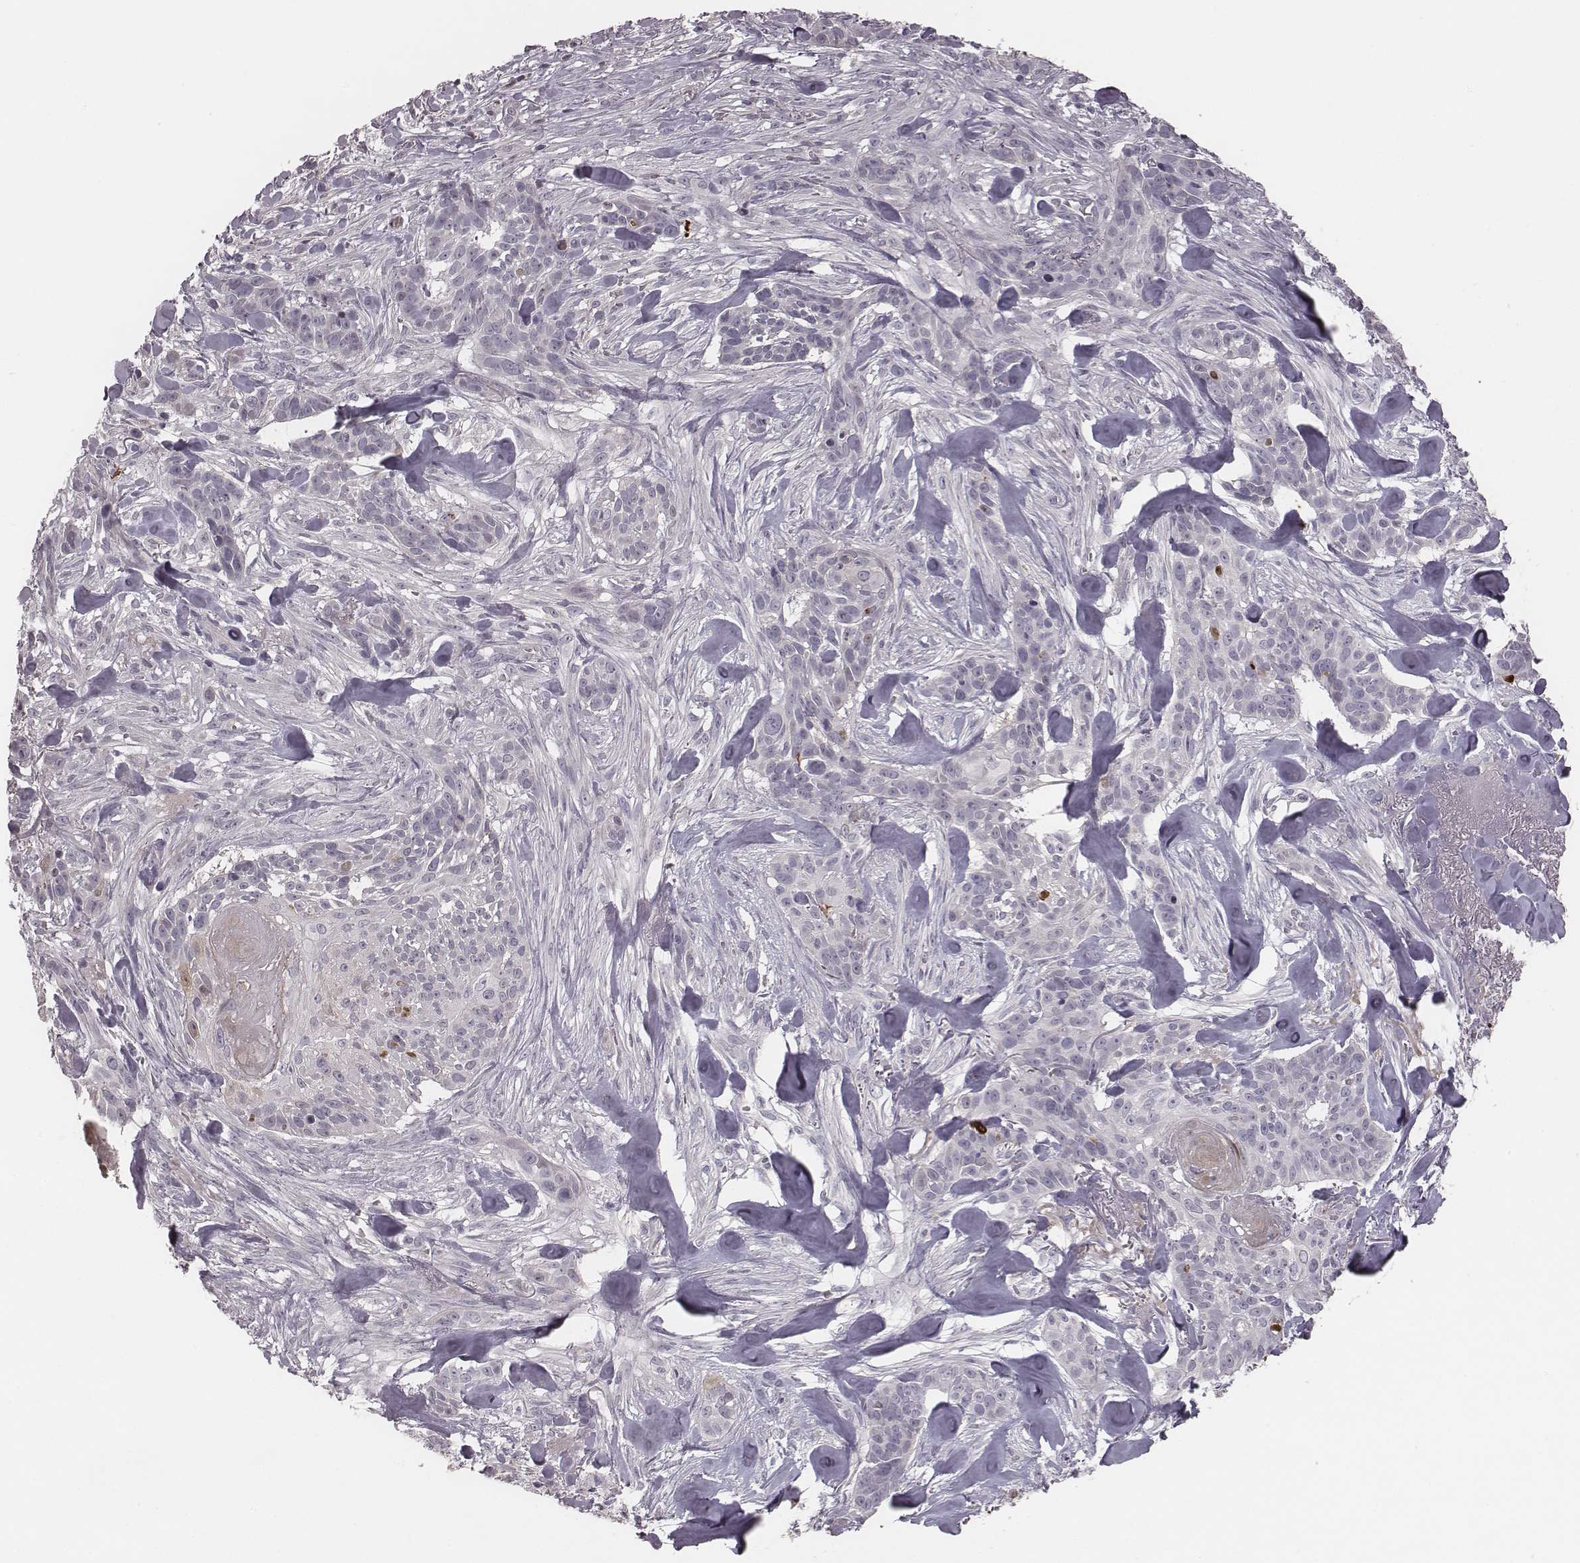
{"staining": {"intensity": "negative", "quantity": "none", "location": "none"}, "tissue": "skin cancer", "cell_type": "Tumor cells", "image_type": "cancer", "snomed": [{"axis": "morphology", "description": "Basal cell carcinoma"}, {"axis": "topography", "description": "Skin"}], "caption": "This is an immunohistochemistry micrograph of skin basal cell carcinoma. There is no positivity in tumor cells.", "gene": "TLX3", "patient": {"sex": "male", "age": 87}}